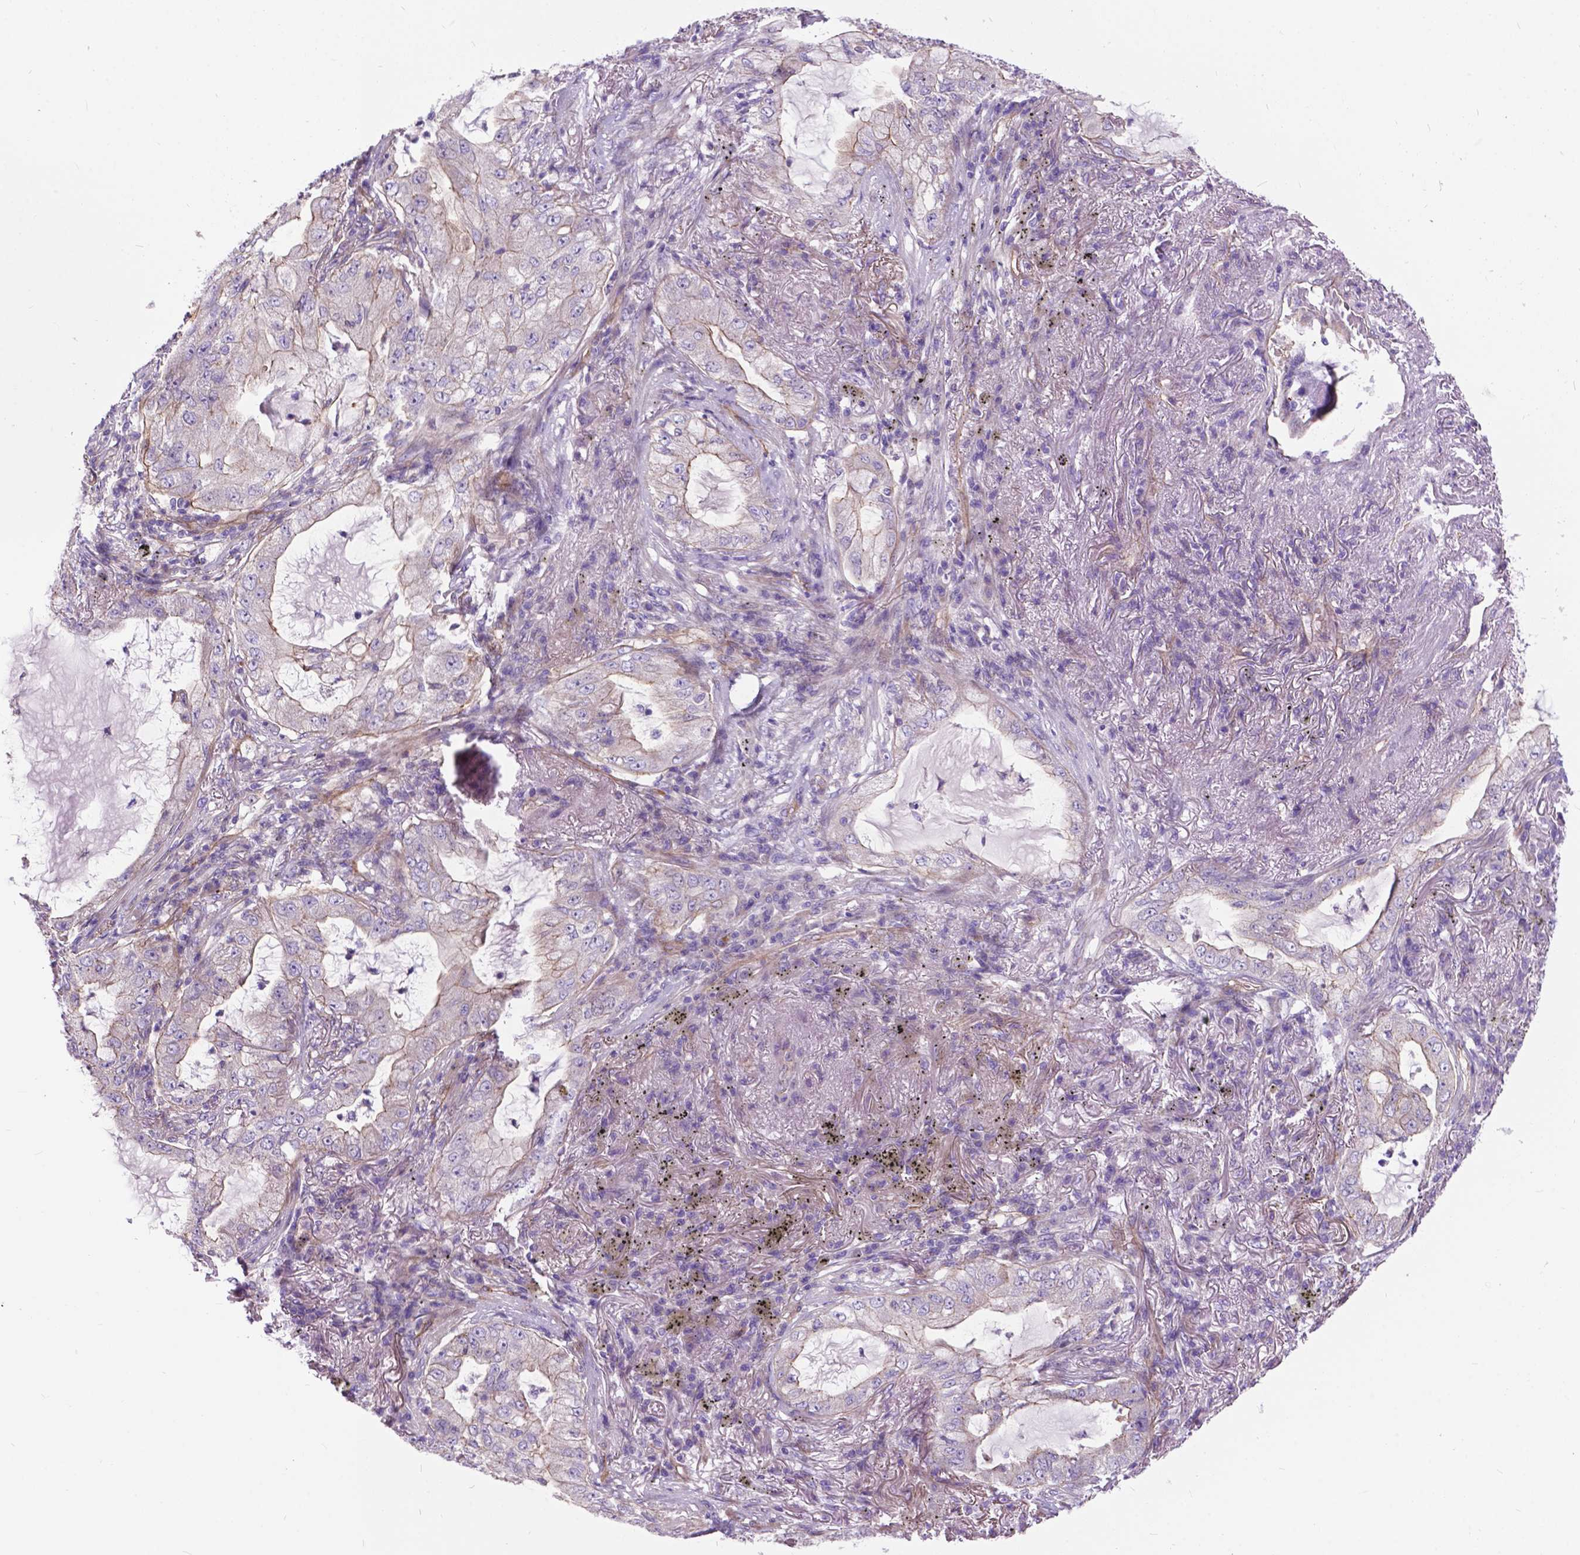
{"staining": {"intensity": "weak", "quantity": "<25%", "location": "cytoplasmic/membranous"}, "tissue": "lung cancer", "cell_type": "Tumor cells", "image_type": "cancer", "snomed": [{"axis": "morphology", "description": "Adenocarcinoma, NOS"}, {"axis": "topography", "description": "Lung"}], "caption": "Lung cancer was stained to show a protein in brown. There is no significant positivity in tumor cells.", "gene": "FLT4", "patient": {"sex": "female", "age": 73}}